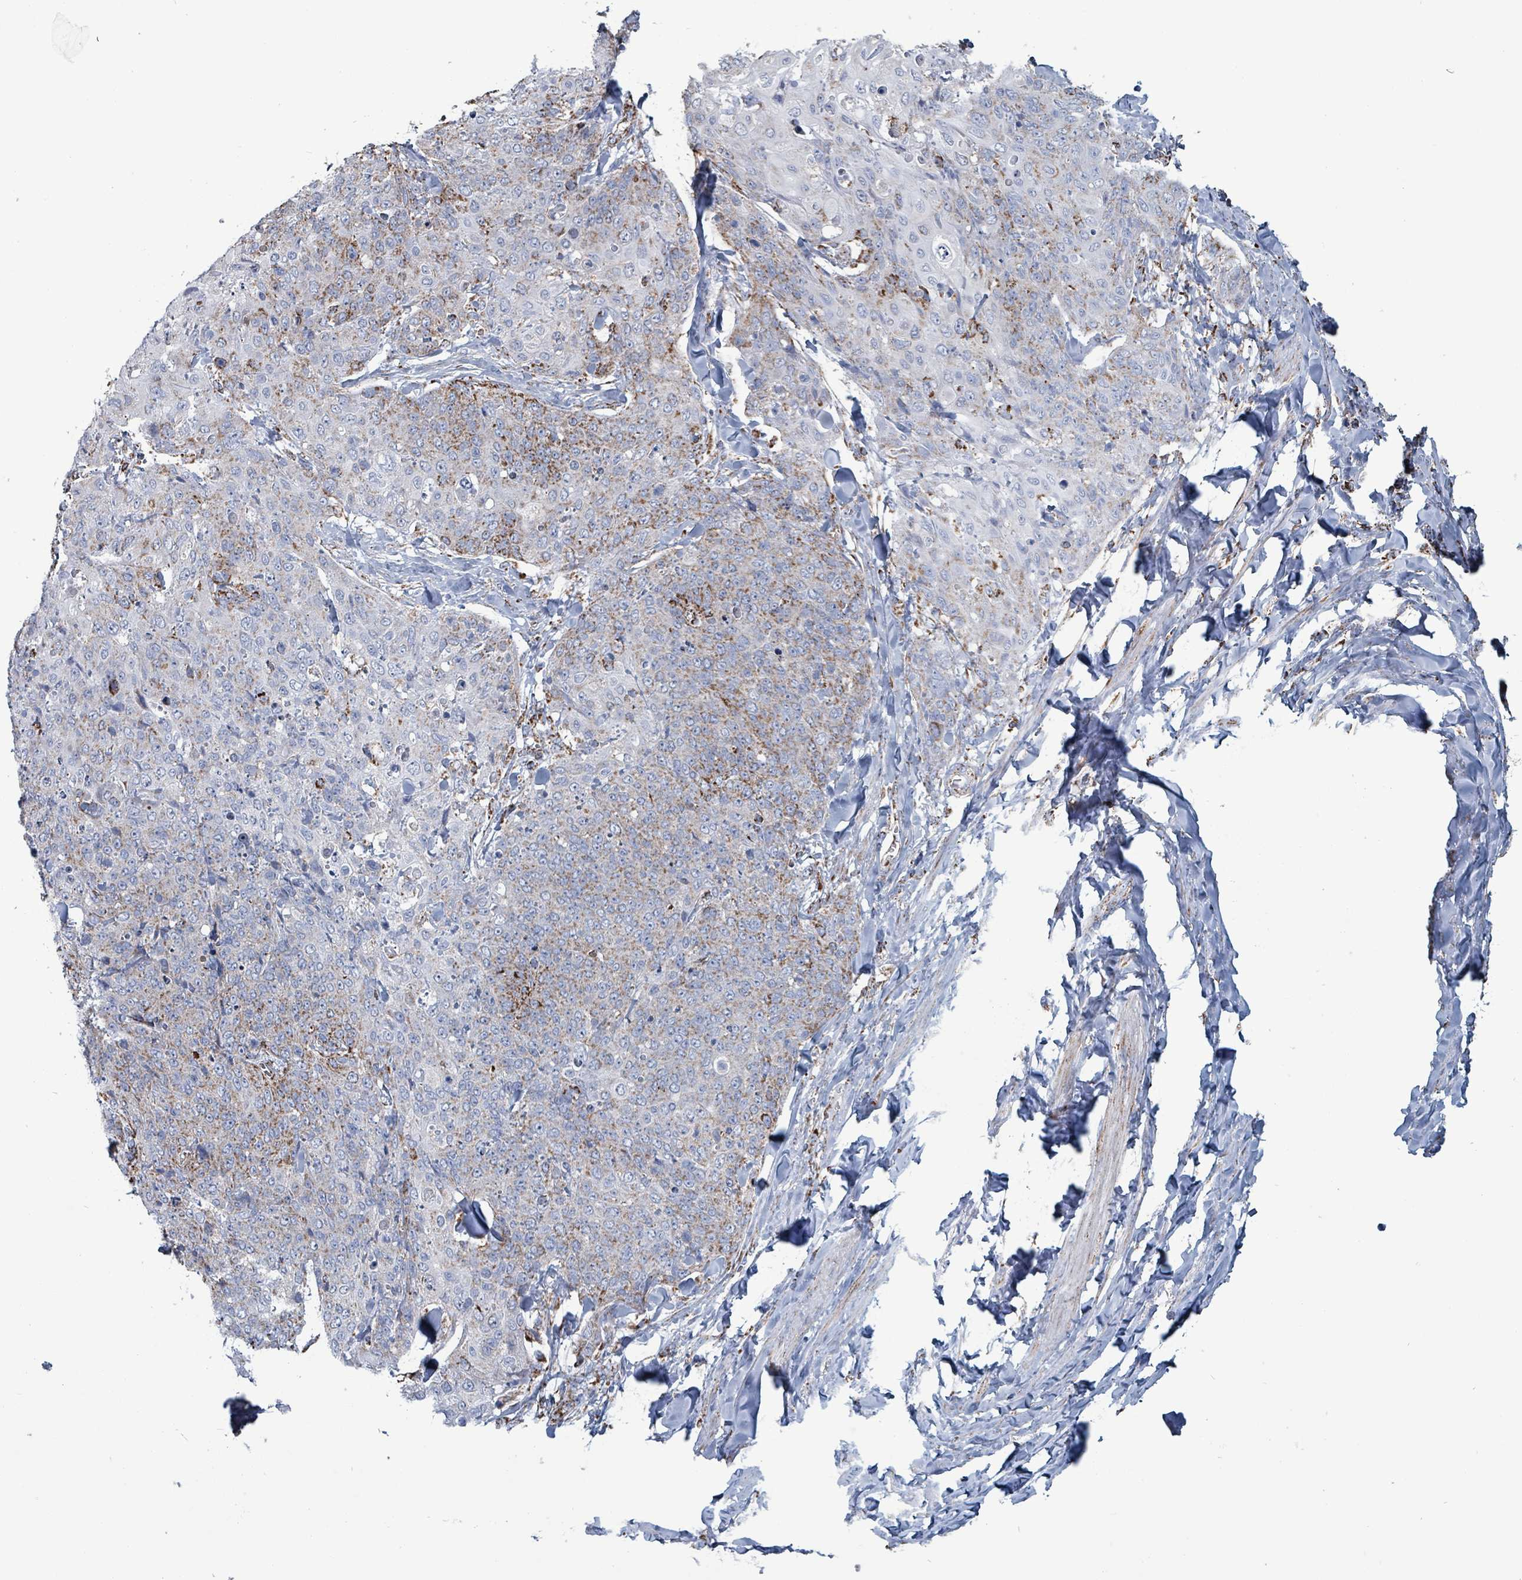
{"staining": {"intensity": "moderate", "quantity": ">75%", "location": "cytoplasmic/membranous"}, "tissue": "skin cancer", "cell_type": "Tumor cells", "image_type": "cancer", "snomed": [{"axis": "morphology", "description": "Squamous cell carcinoma, NOS"}, {"axis": "topography", "description": "Skin"}, {"axis": "topography", "description": "Vulva"}], "caption": "Protein expression analysis of squamous cell carcinoma (skin) reveals moderate cytoplasmic/membranous expression in approximately >75% of tumor cells.", "gene": "IDH3B", "patient": {"sex": "female", "age": 85}}